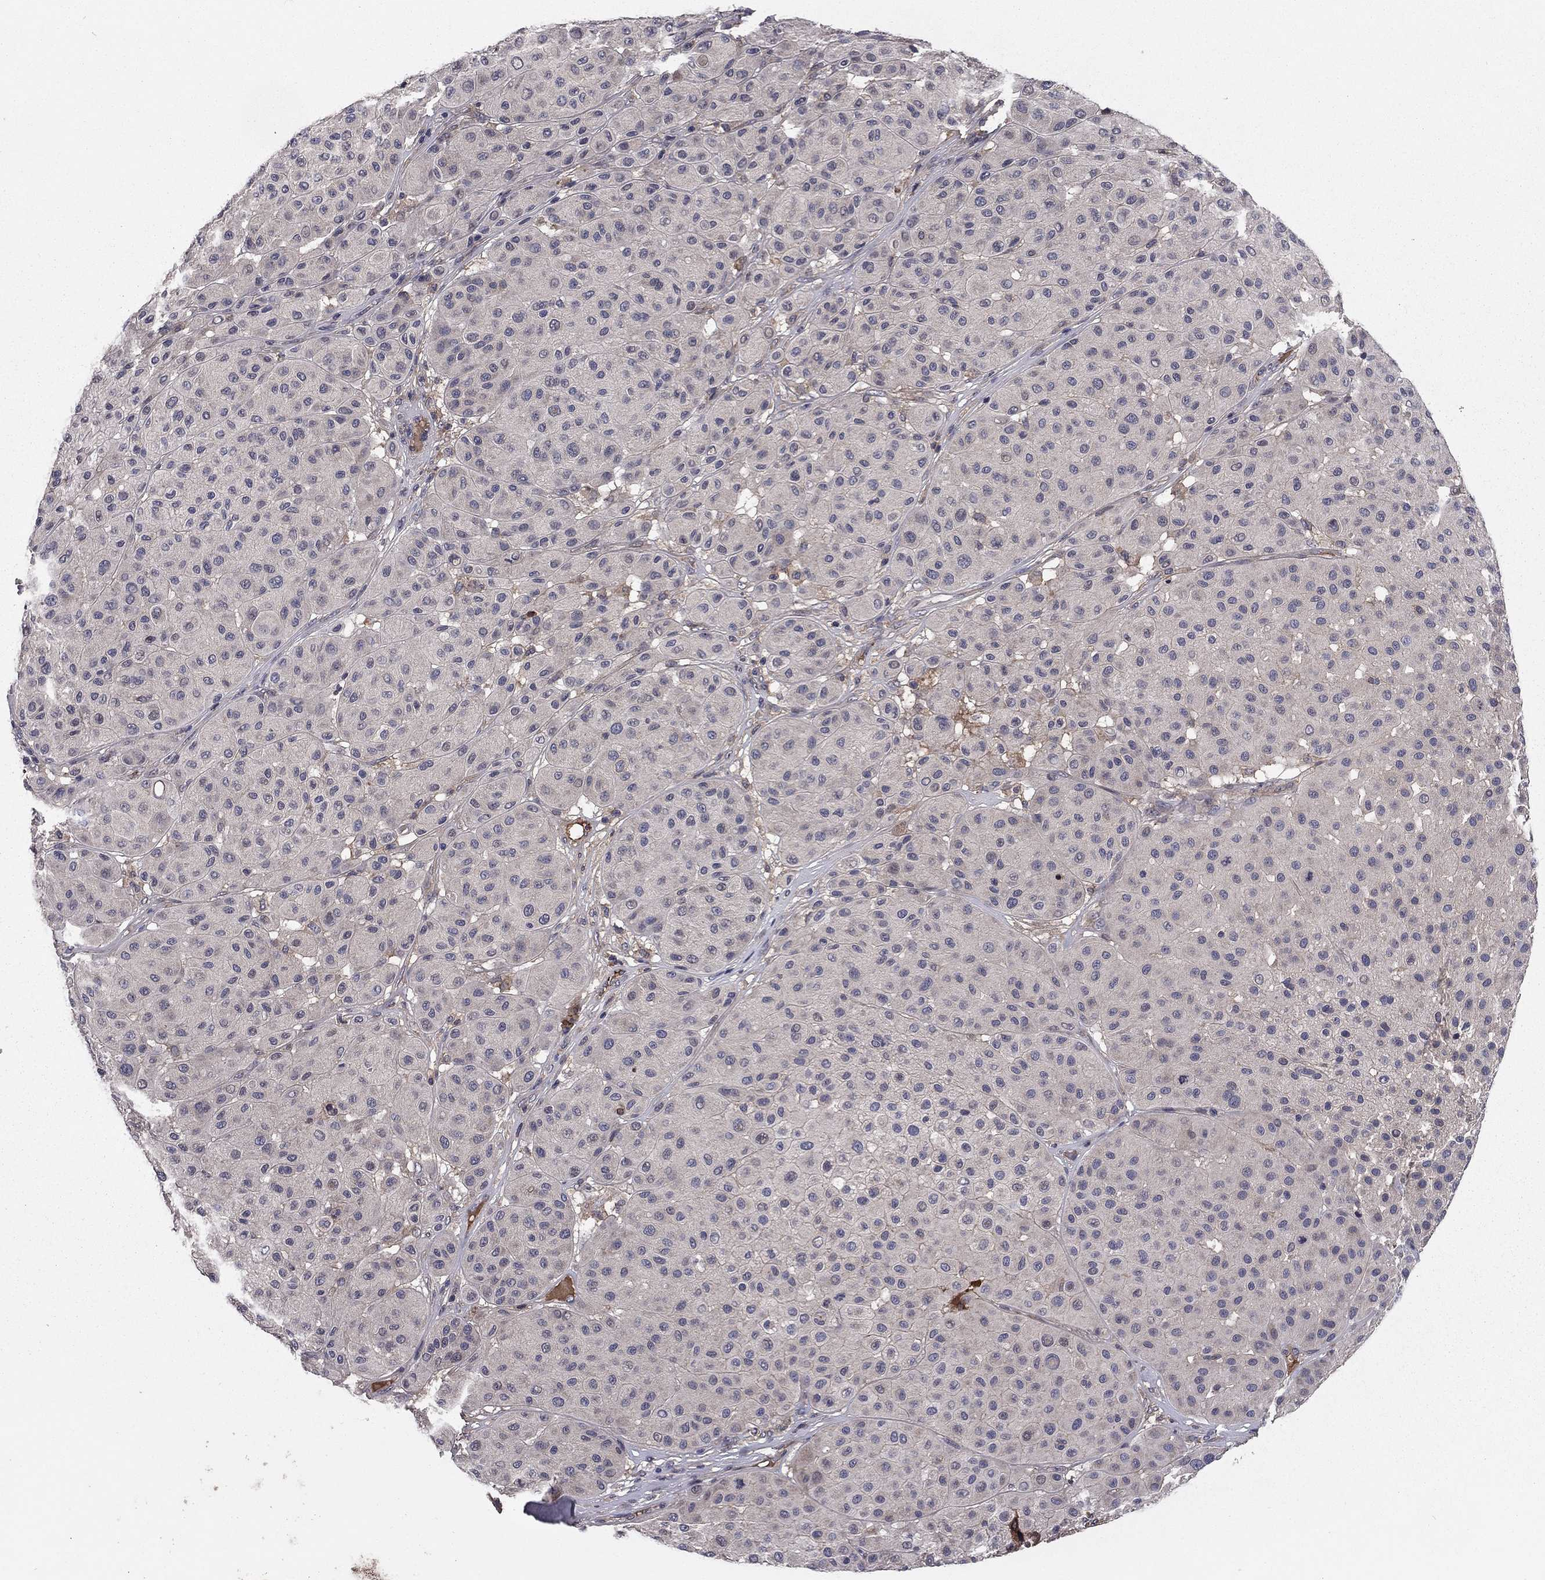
{"staining": {"intensity": "negative", "quantity": "none", "location": "none"}, "tissue": "melanoma", "cell_type": "Tumor cells", "image_type": "cancer", "snomed": [{"axis": "morphology", "description": "Malignant melanoma, Metastatic site"}, {"axis": "topography", "description": "Smooth muscle"}], "caption": "Immunohistochemical staining of human malignant melanoma (metastatic site) exhibits no significant staining in tumor cells.", "gene": "PROS1", "patient": {"sex": "male", "age": 41}}